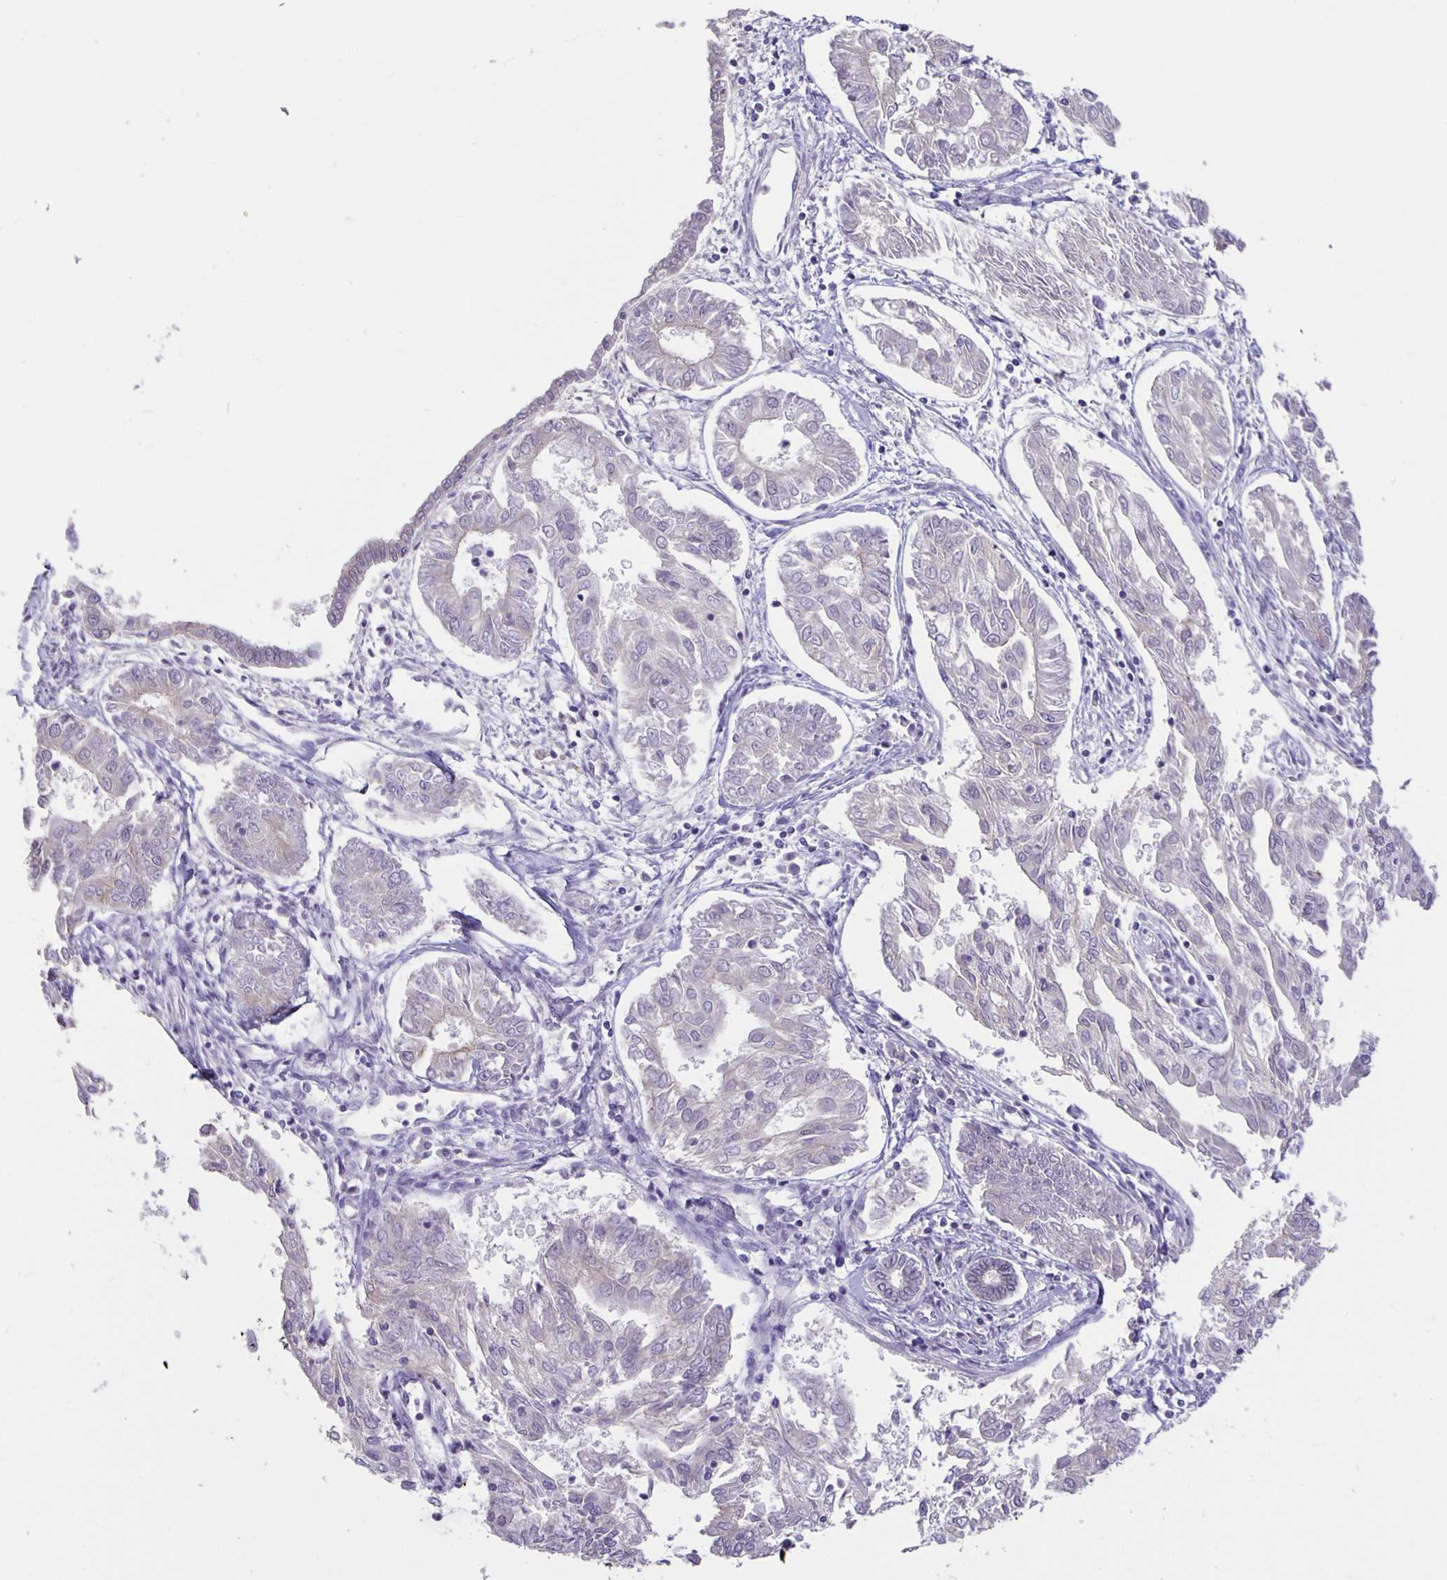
{"staining": {"intensity": "negative", "quantity": "none", "location": "none"}, "tissue": "endometrial cancer", "cell_type": "Tumor cells", "image_type": "cancer", "snomed": [{"axis": "morphology", "description": "Adenocarcinoma, NOS"}, {"axis": "topography", "description": "Endometrium"}], "caption": "This is an immunohistochemistry (IHC) image of human endometrial cancer. There is no staining in tumor cells.", "gene": "ARVCF", "patient": {"sex": "female", "age": 68}}